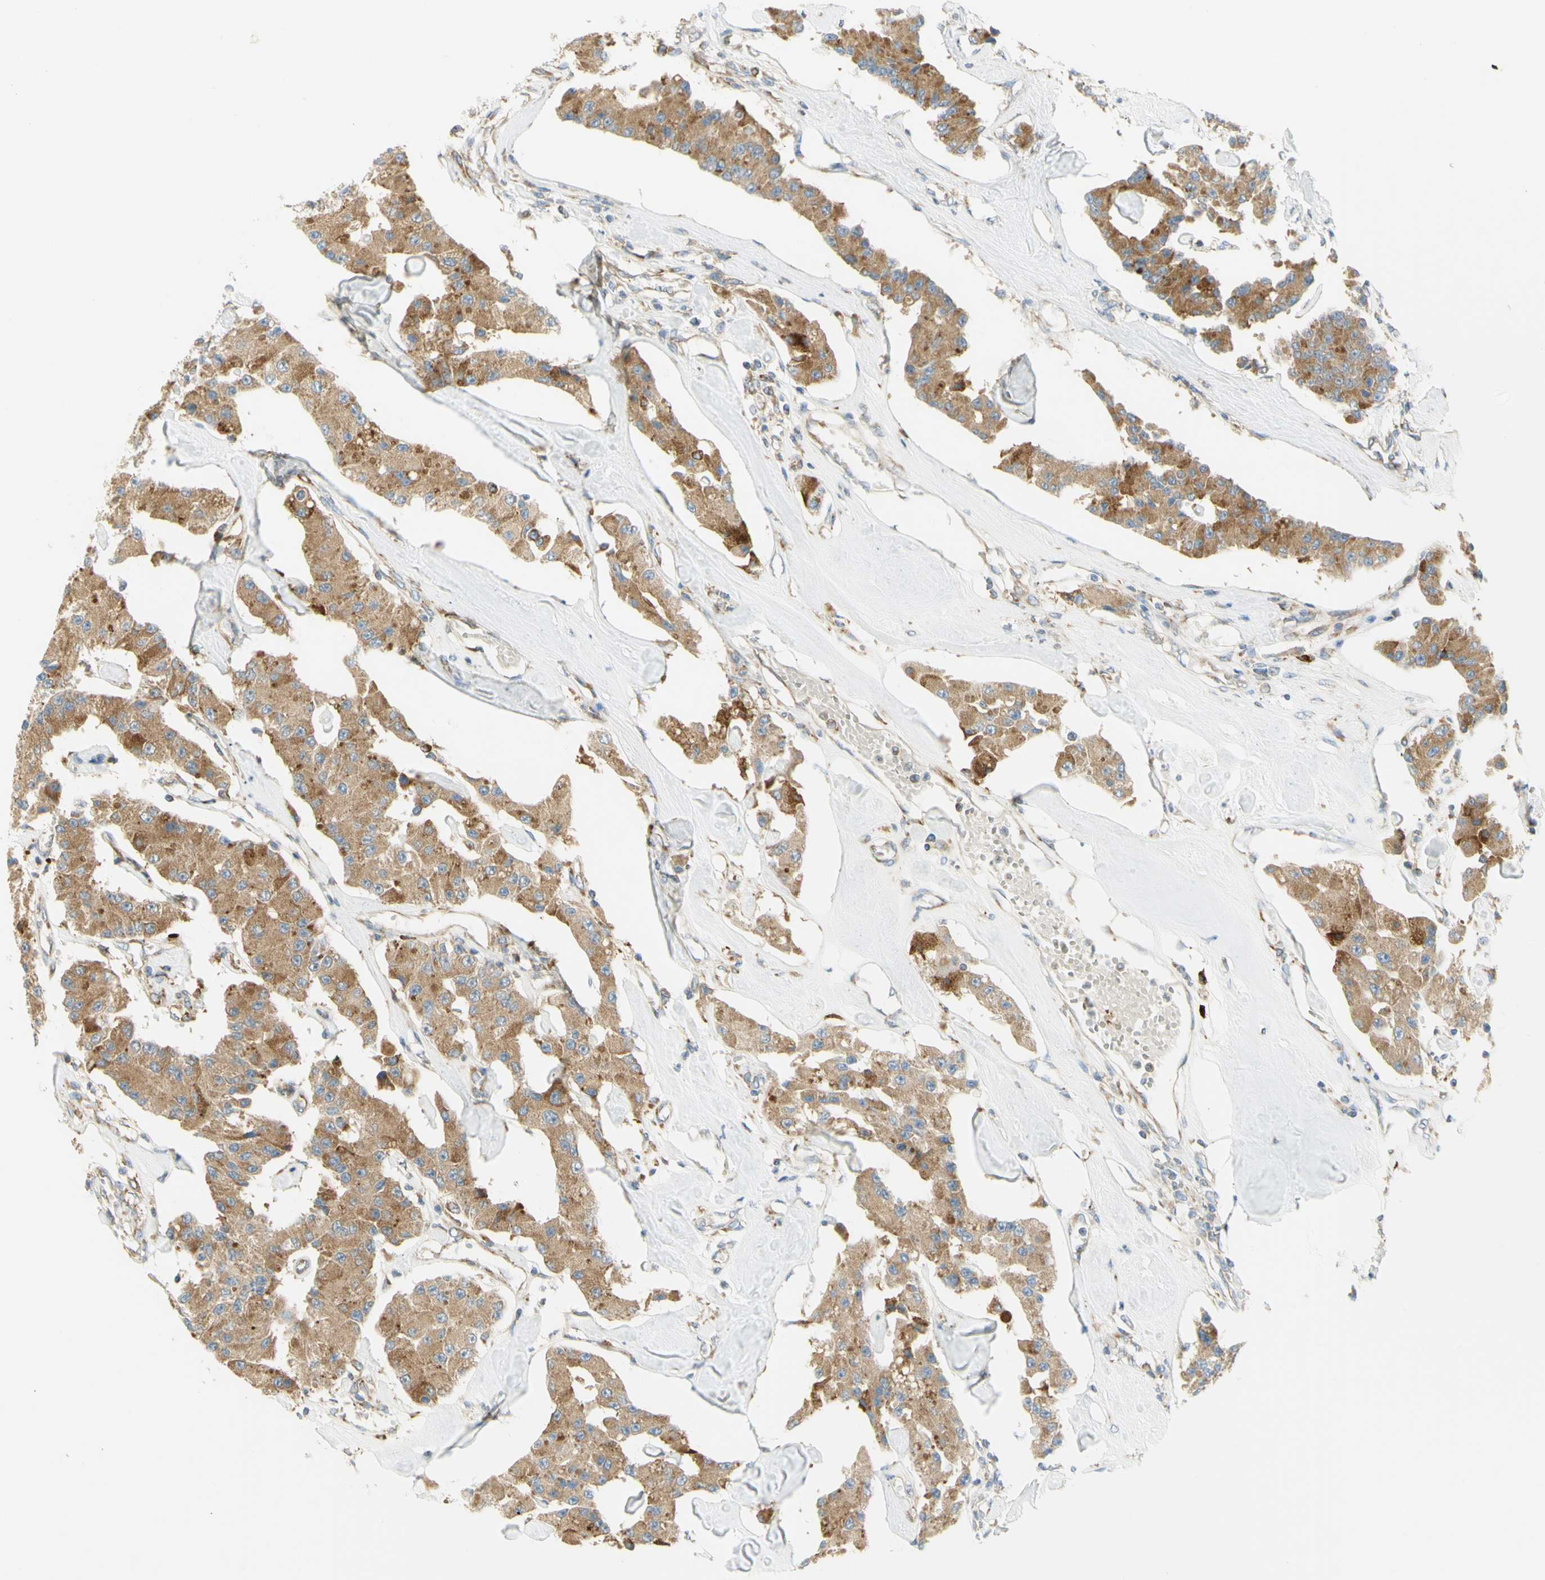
{"staining": {"intensity": "moderate", "quantity": ">75%", "location": "cytoplasmic/membranous"}, "tissue": "carcinoid", "cell_type": "Tumor cells", "image_type": "cancer", "snomed": [{"axis": "morphology", "description": "Carcinoid, malignant, NOS"}, {"axis": "topography", "description": "Pancreas"}], "caption": "This is a histology image of IHC staining of carcinoid, which shows moderate expression in the cytoplasmic/membranous of tumor cells.", "gene": "MANF", "patient": {"sex": "male", "age": 41}}